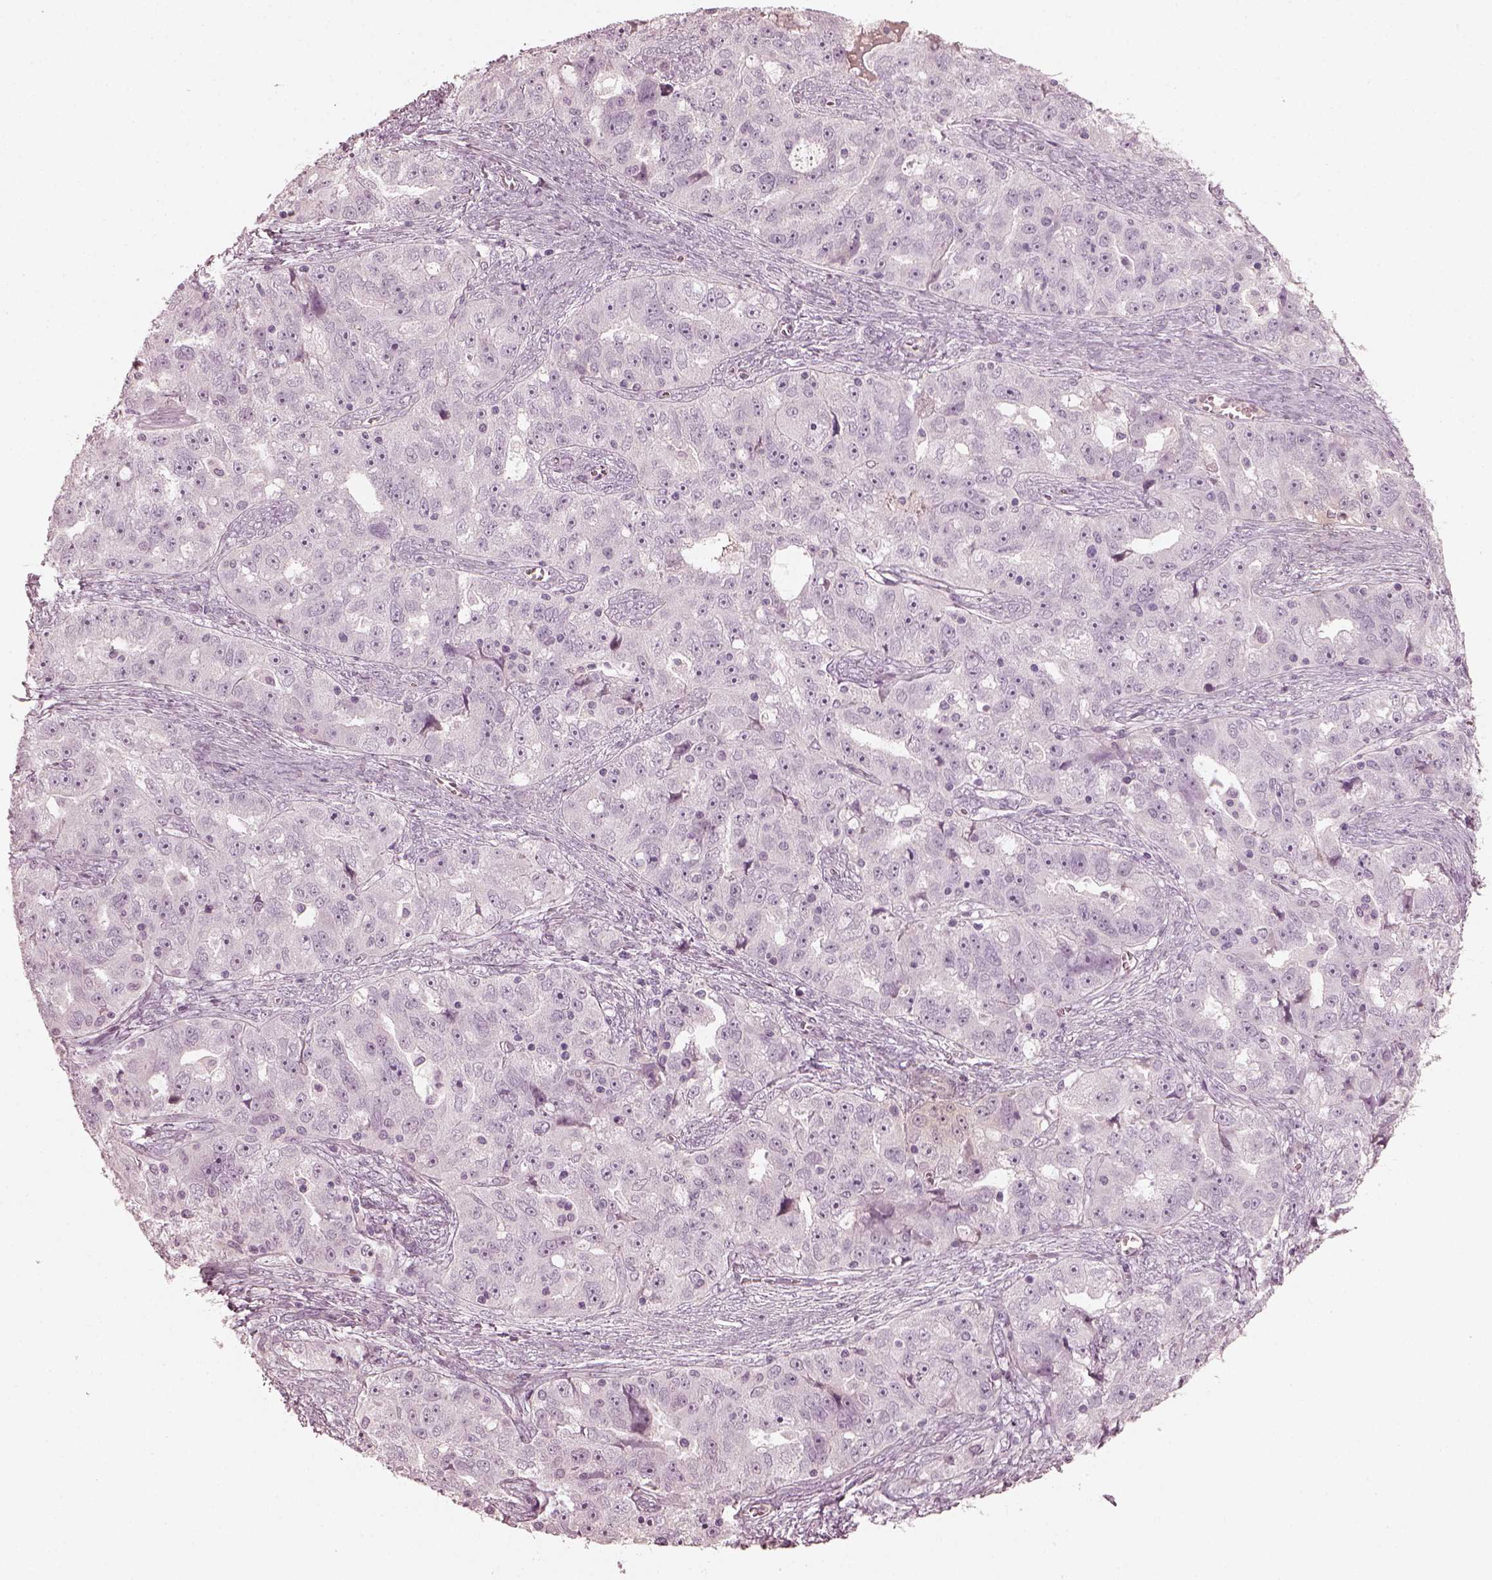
{"staining": {"intensity": "negative", "quantity": "none", "location": "none"}, "tissue": "ovarian cancer", "cell_type": "Tumor cells", "image_type": "cancer", "snomed": [{"axis": "morphology", "description": "Cystadenocarcinoma, serous, NOS"}, {"axis": "topography", "description": "Ovary"}], "caption": "IHC of human ovarian serous cystadenocarcinoma shows no expression in tumor cells.", "gene": "OPTC", "patient": {"sex": "female", "age": 51}}